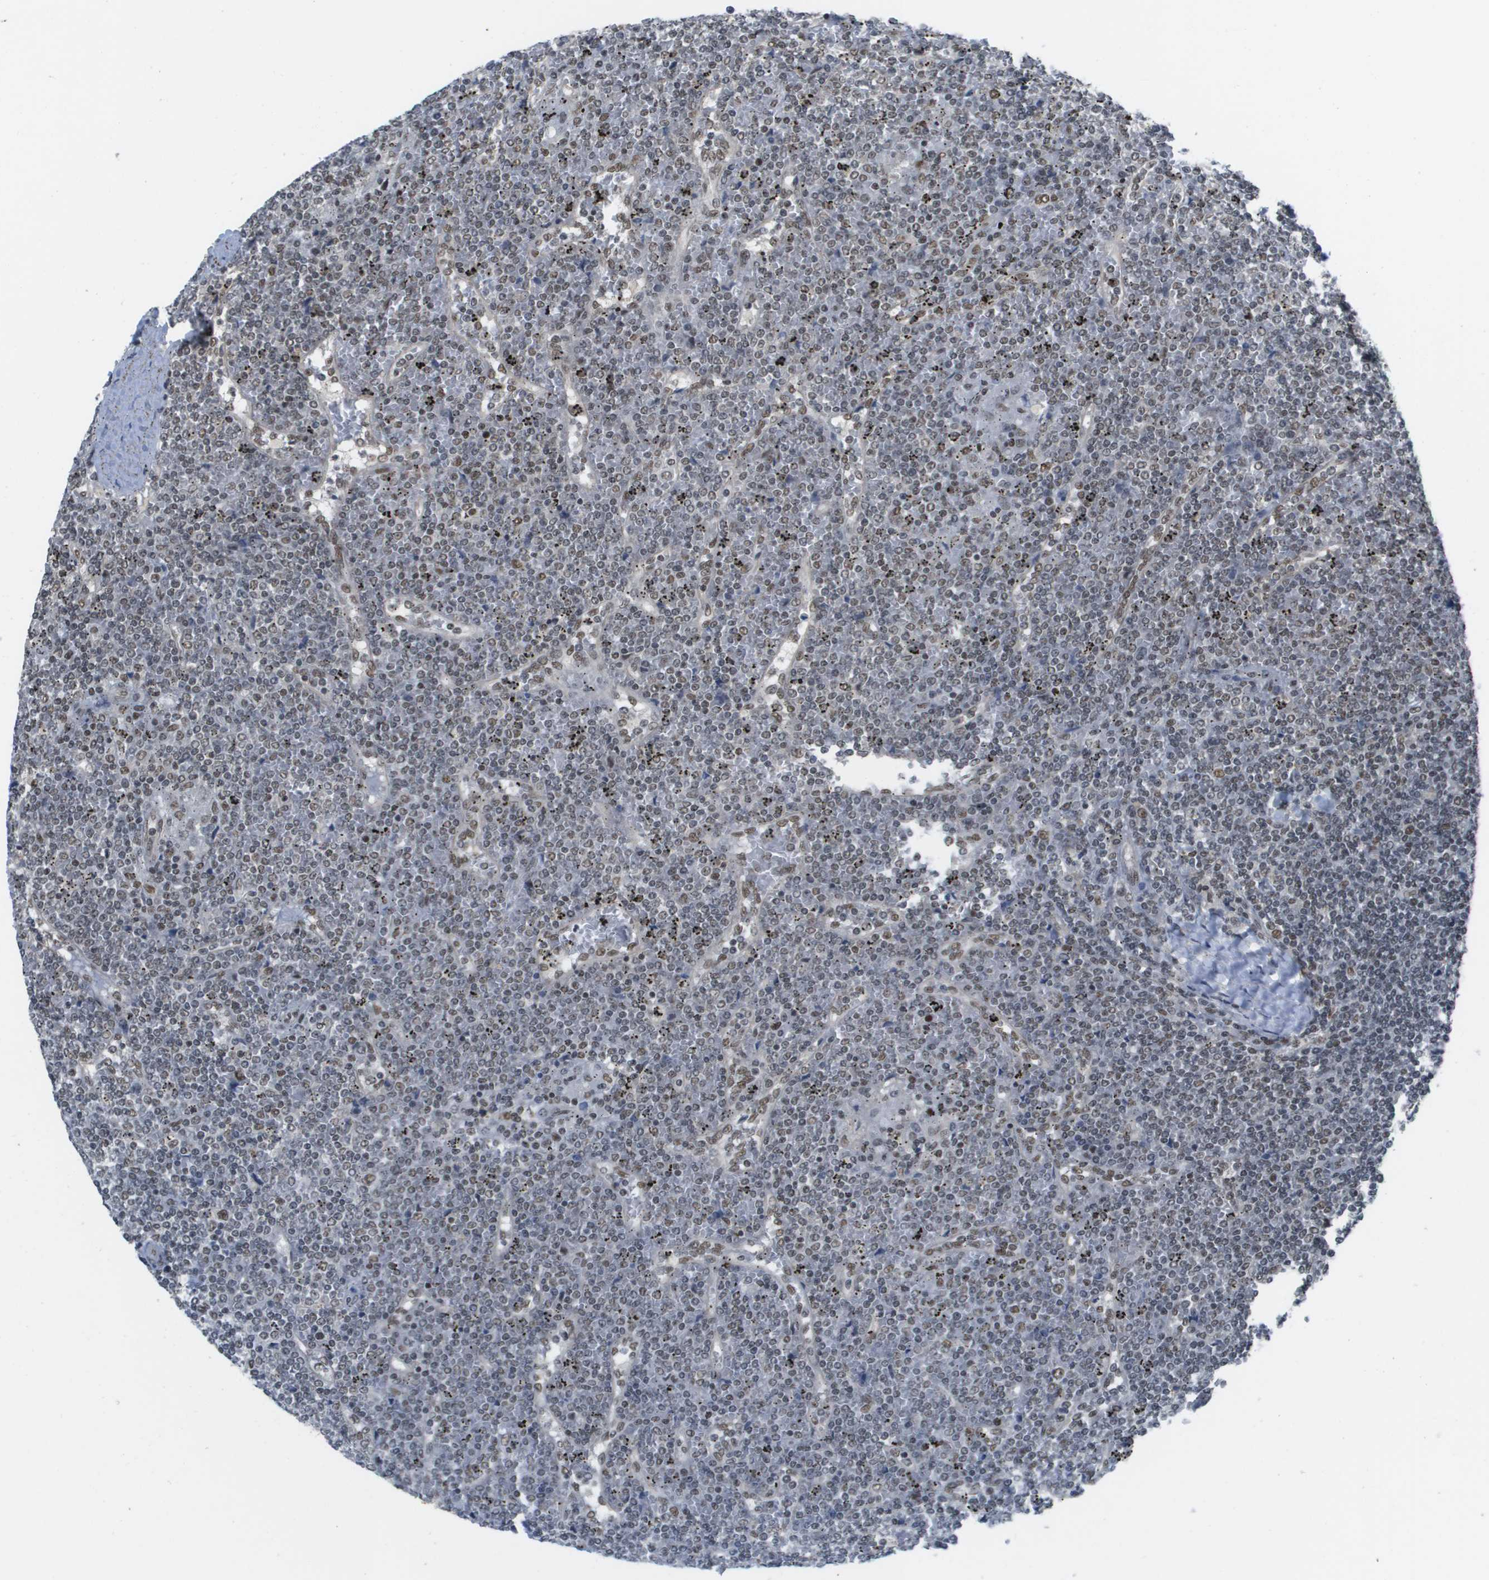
{"staining": {"intensity": "weak", "quantity": ">75%", "location": "nuclear"}, "tissue": "lymphoma", "cell_type": "Tumor cells", "image_type": "cancer", "snomed": [{"axis": "morphology", "description": "Malignant lymphoma, non-Hodgkin's type, Low grade"}, {"axis": "topography", "description": "Spleen"}], "caption": "Lymphoma stained with IHC reveals weak nuclear positivity in approximately >75% of tumor cells.", "gene": "ISY1", "patient": {"sex": "female", "age": 19}}